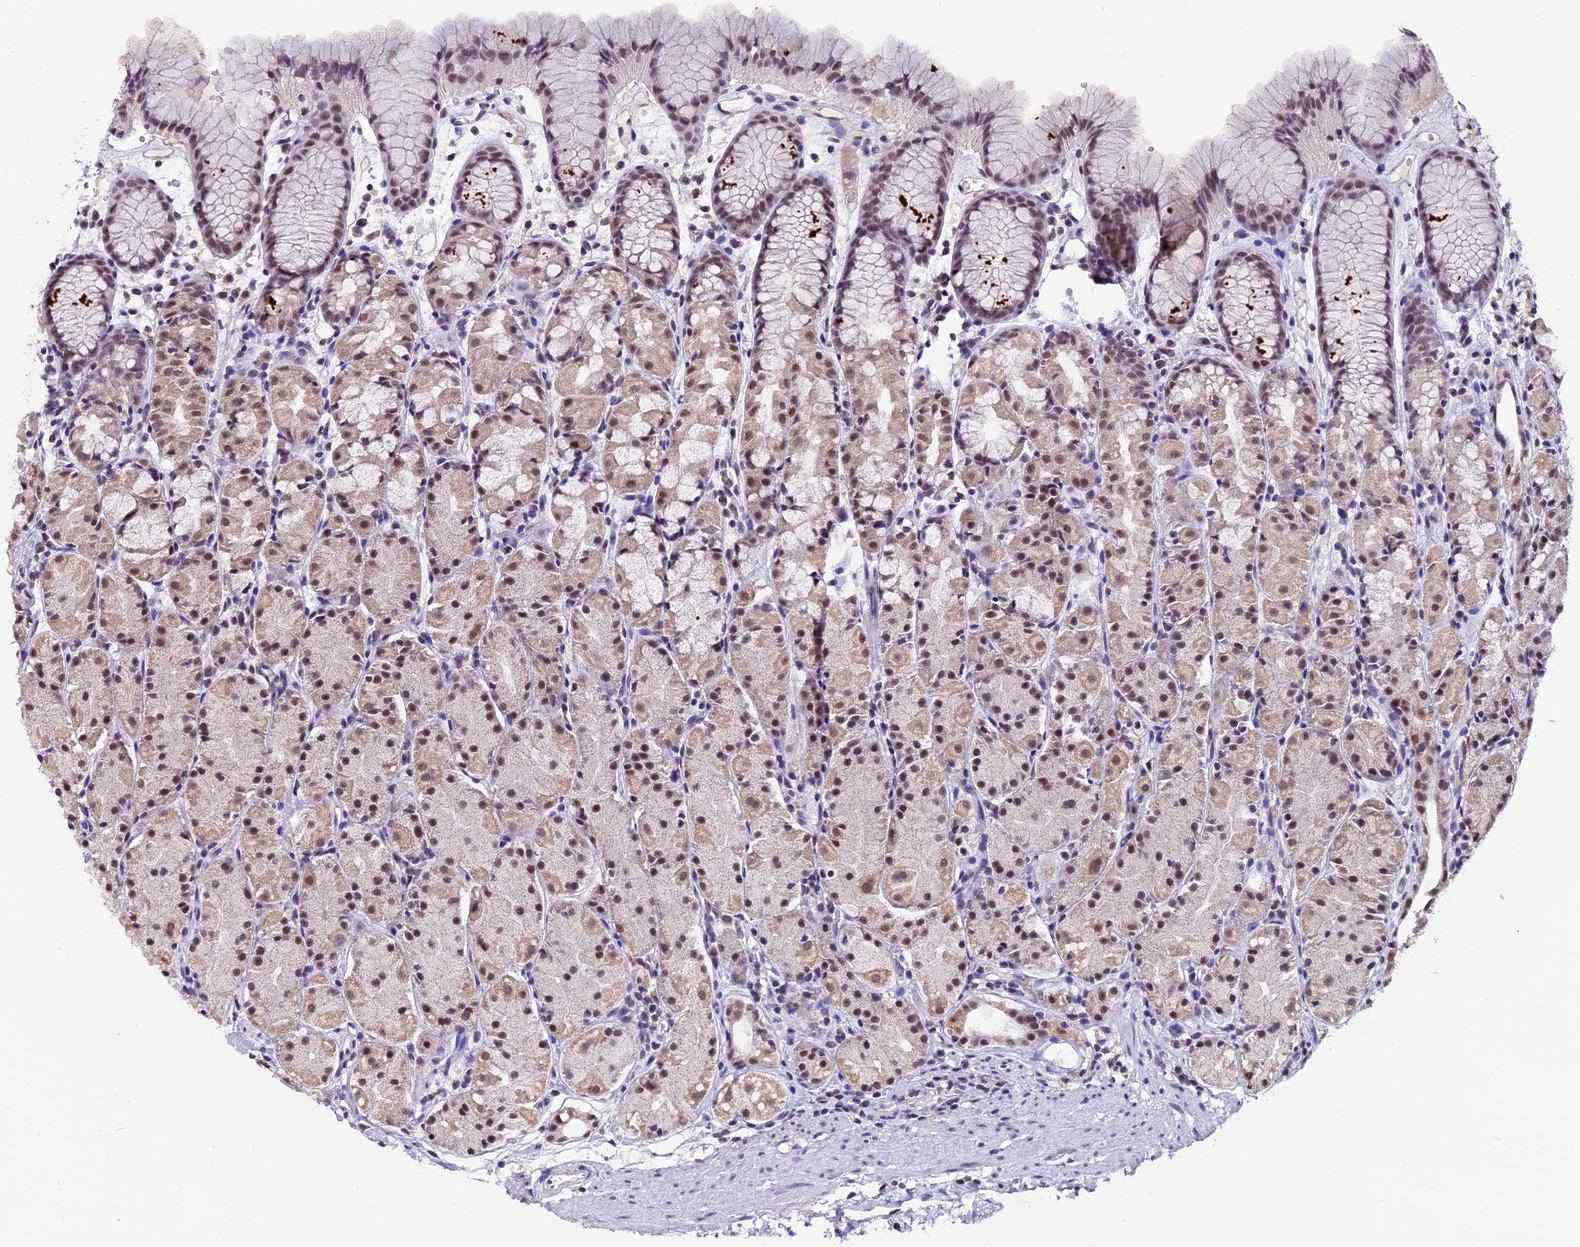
{"staining": {"intensity": "moderate", "quantity": "25%-75%", "location": "cytoplasmic/membranous,nuclear"}, "tissue": "stomach", "cell_type": "Glandular cells", "image_type": "normal", "snomed": [{"axis": "morphology", "description": "Normal tissue, NOS"}, {"axis": "topography", "description": "Stomach, upper"}], "caption": "Stomach stained with a protein marker demonstrates moderate staining in glandular cells.", "gene": "NCBP1", "patient": {"sex": "male", "age": 47}}